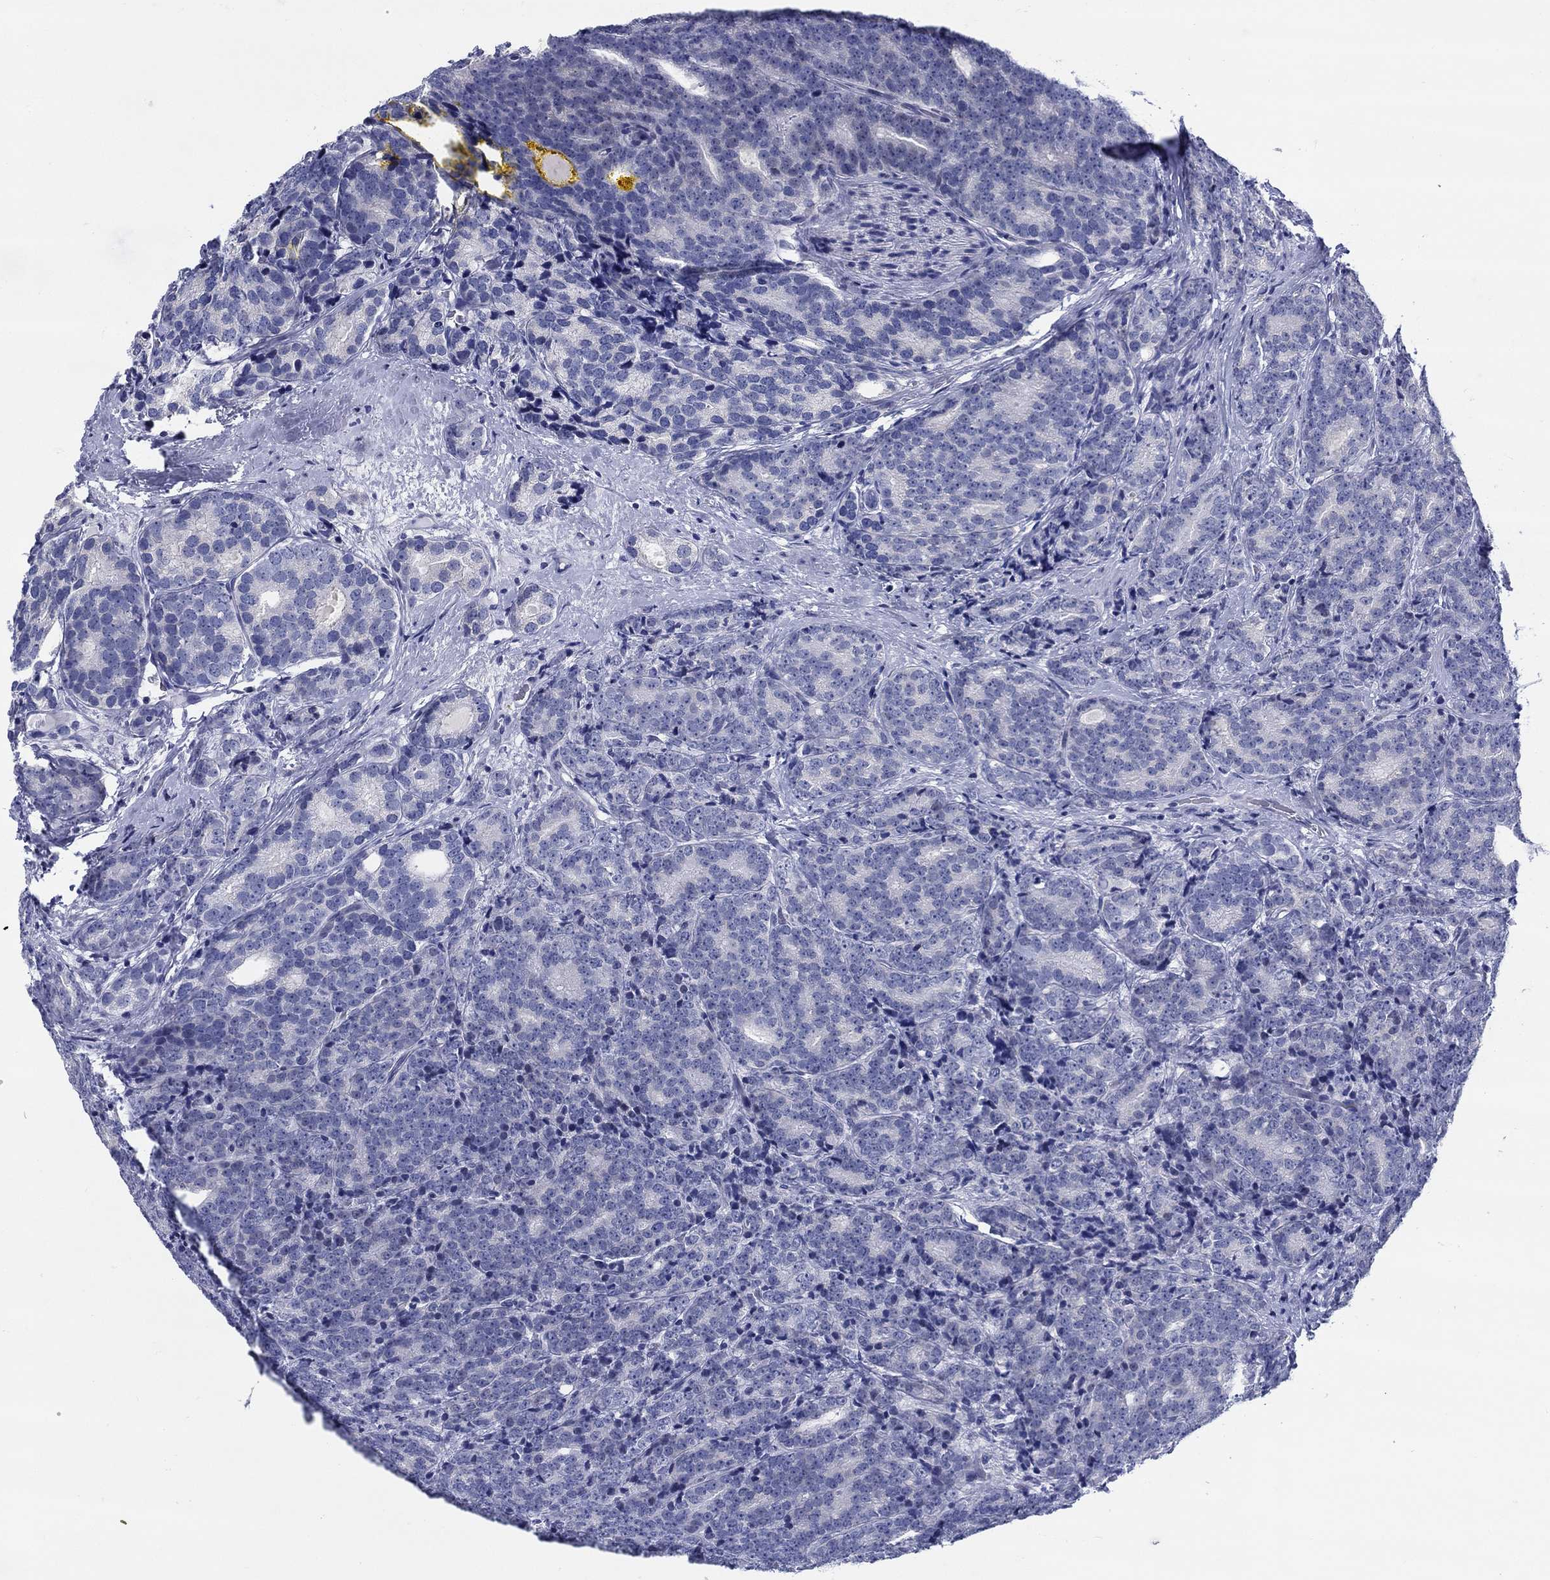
{"staining": {"intensity": "negative", "quantity": "none", "location": "none"}, "tissue": "prostate cancer", "cell_type": "Tumor cells", "image_type": "cancer", "snomed": [{"axis": "morphology", "description": "Adenocarcinoma, NOS"}, {"axis": "topography", "description": "Prostate"}], "caption": "IHC micrograph of human prostate cancer (adenocarcinoma) stained for a protein (brown), which shows no staining in tumor cells. (DAB immunohistochemistry (IHC), high magnification).", "gene": "CRYGS", "patient": {"sex": "male", "age": 71}}